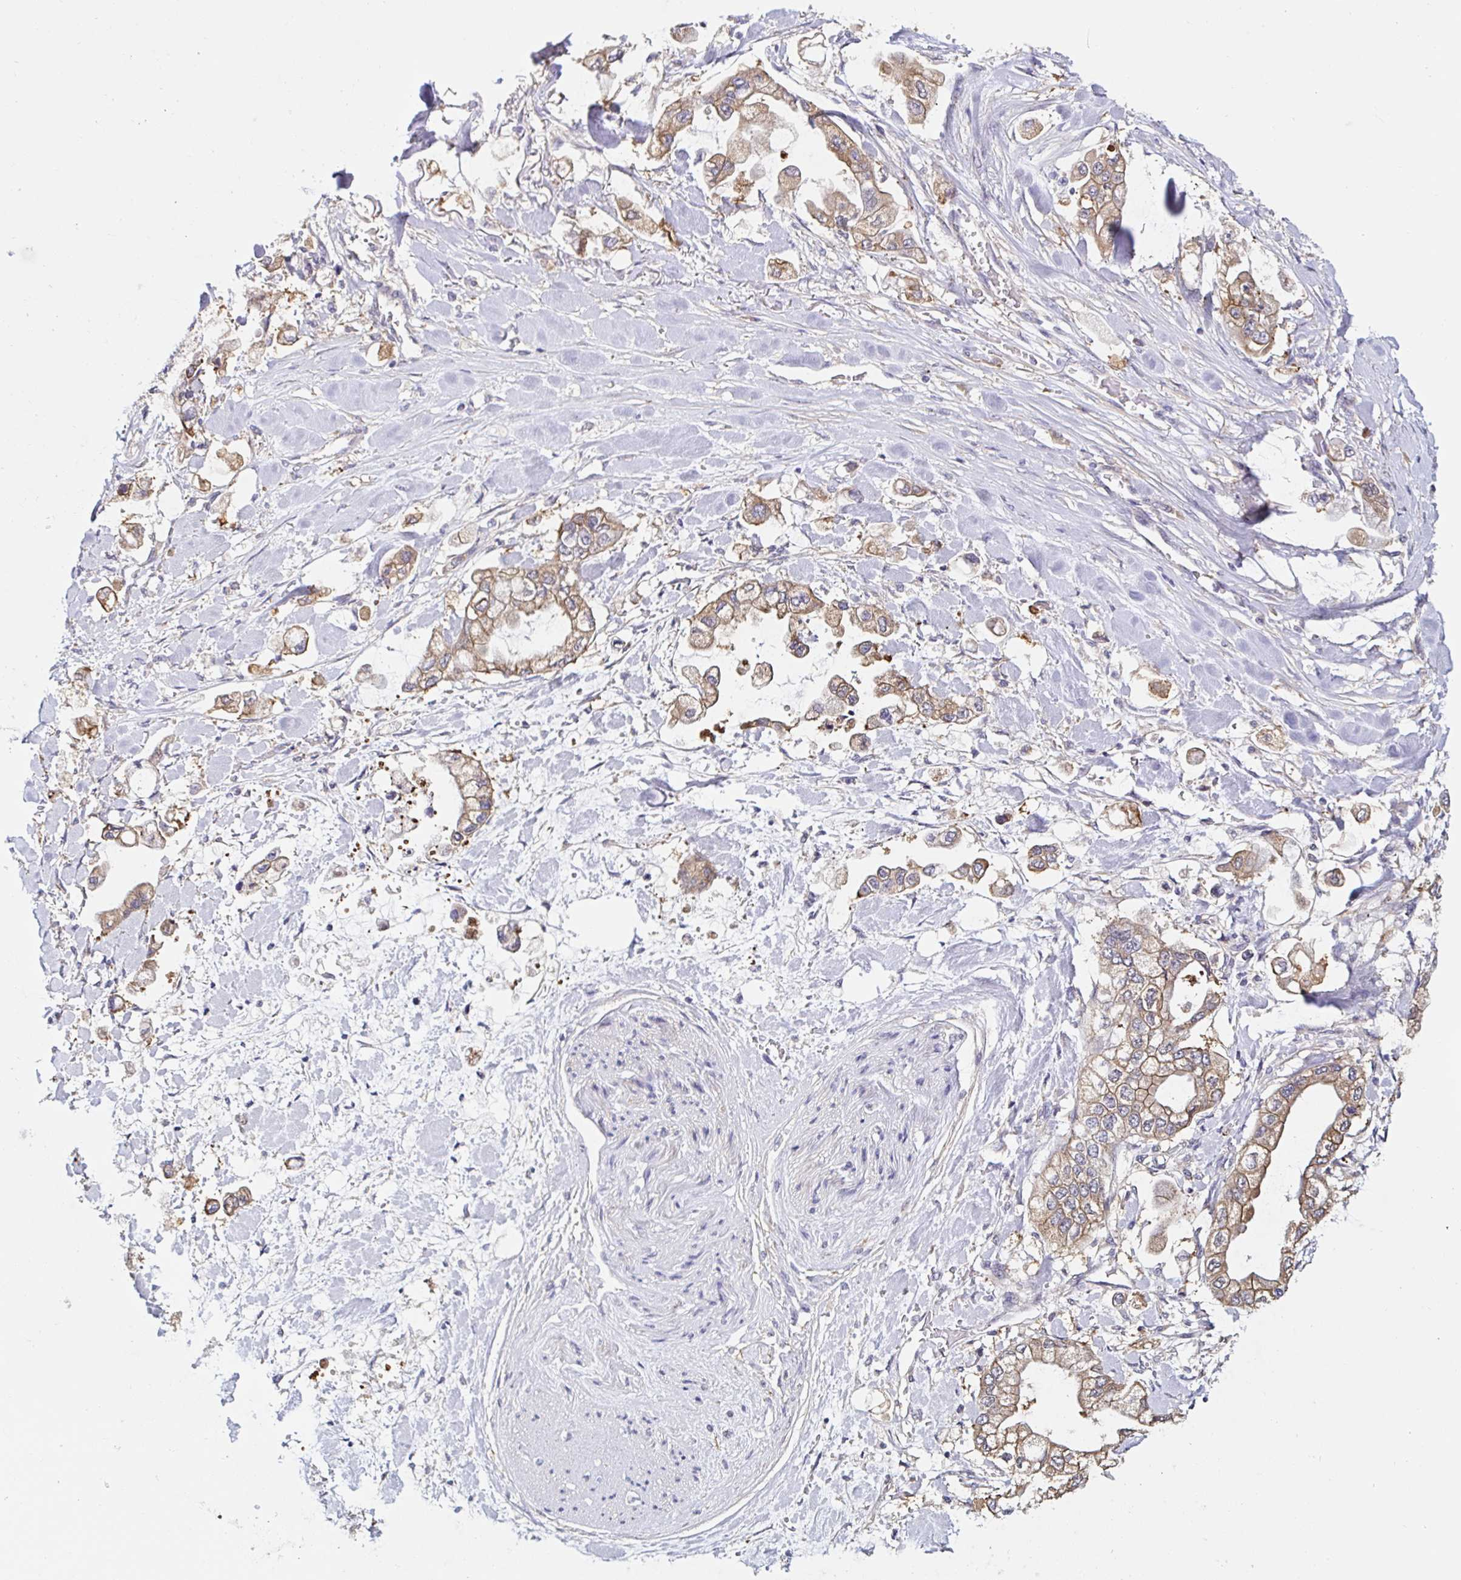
{"staining": {"intensity": "moderate", "quantity": ">75%", "location": "cytoplasmic/membranous"}, "tissue": "stomach cancer", "cell_type": "Tumor cells", "image_type": "cancer", "snomed": [{"axis": "morphology", "description": "Adenocarcinoma, NOS"}, {"axis": "topography", "description": "Stomach"}], "caption": "Protein expression analysis of adenocarcinoma (stomach) shows moderate cytoplasmic/membranous positivity in approximately >75% of tumor cells.", "gene": "RSRP1", "patient": {"sex": "male", "age": 62}}